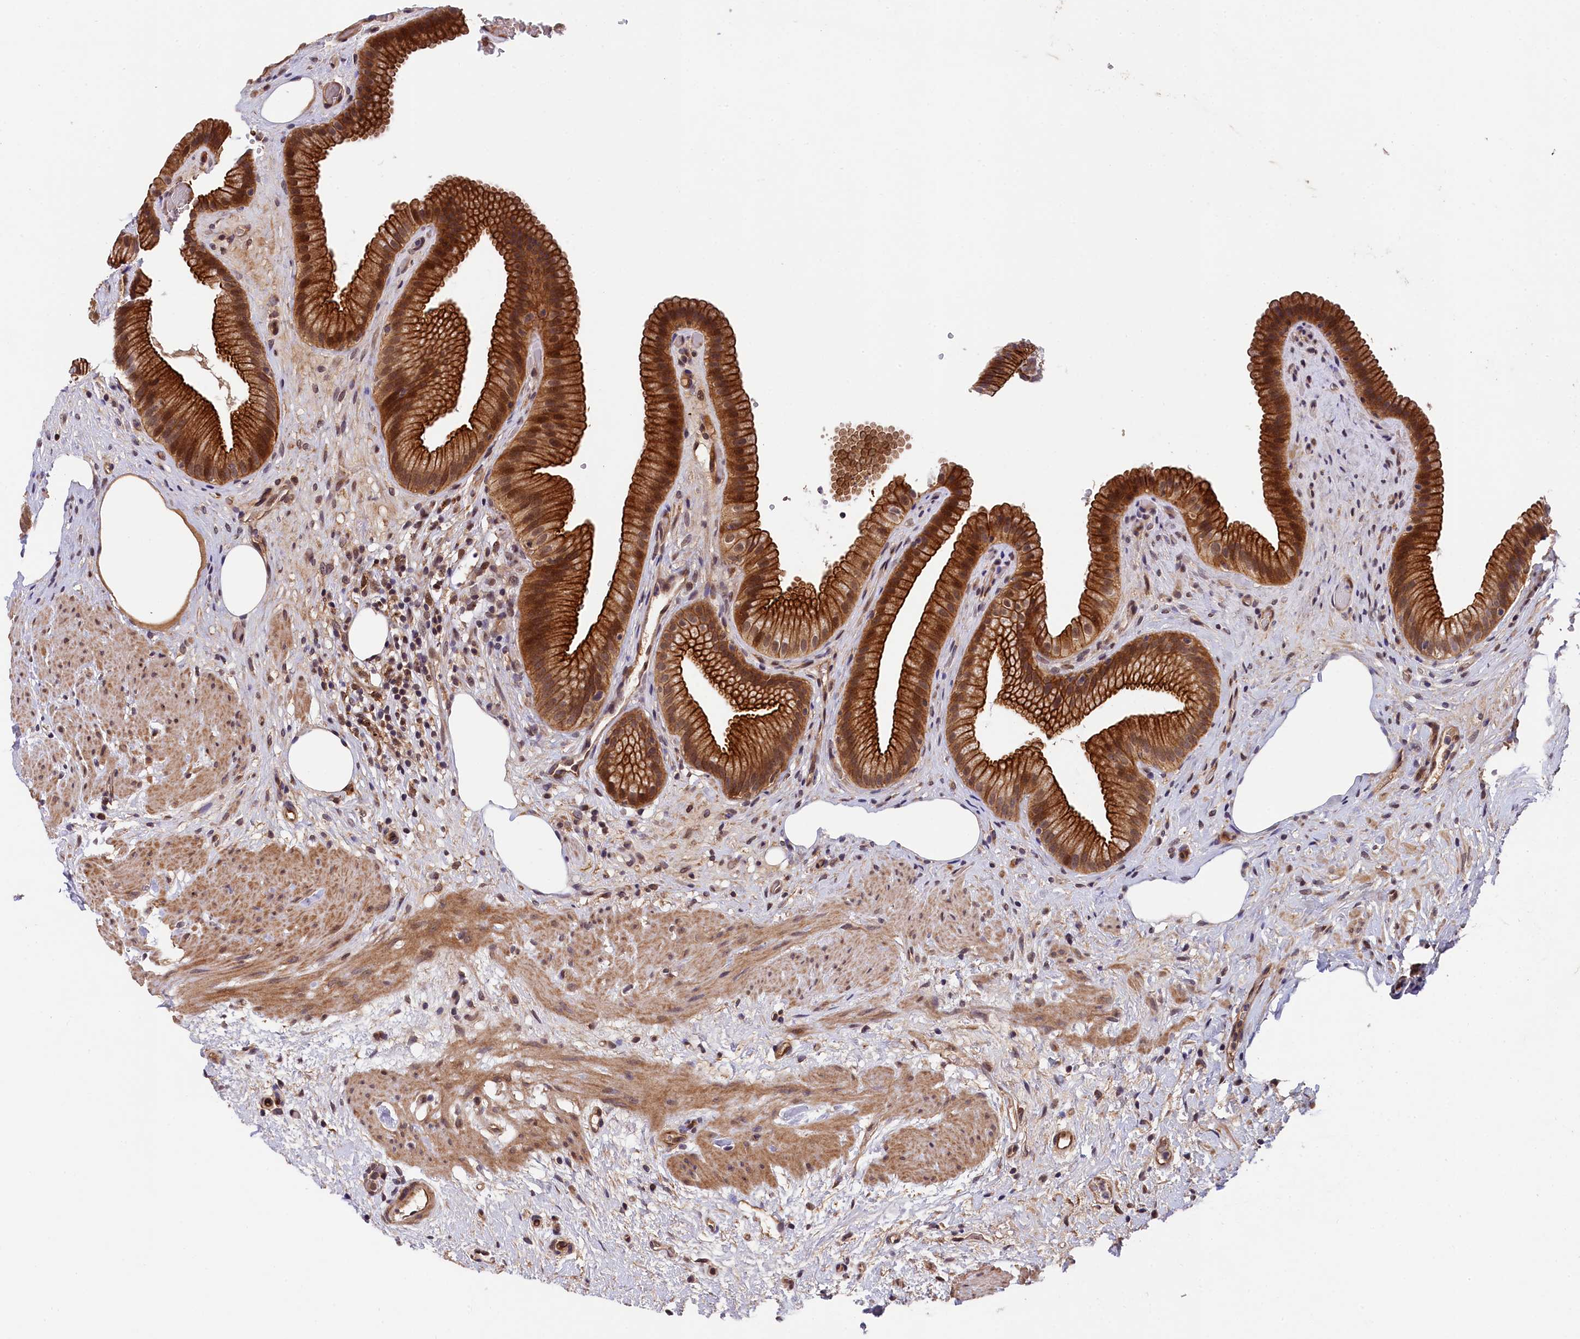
{"staining": {"intensity": "strong", "quantity": ">75%", "location": "cytoplasmic/membranous,nuclear"}, "tissue": "gallbladder", "cell_type": "Glandular cells", "image_type": "normal", "snomed": [{"axis": "morphology", "description": "Normal tissue, NOS"}, {"axis": "morphology", "description": "Inflammation, NOS"}, {"axis": "topography", "description": "Gallbladder"}], "caption": "Immunohistochemistry of normal human gallbladder exhibits high levels of strong cytoplasmic/membranous,nuclear staining in about >75% of glandular cells.", "gene": "ARL14EP", "patient": {"sex": "male", "age": 51}}